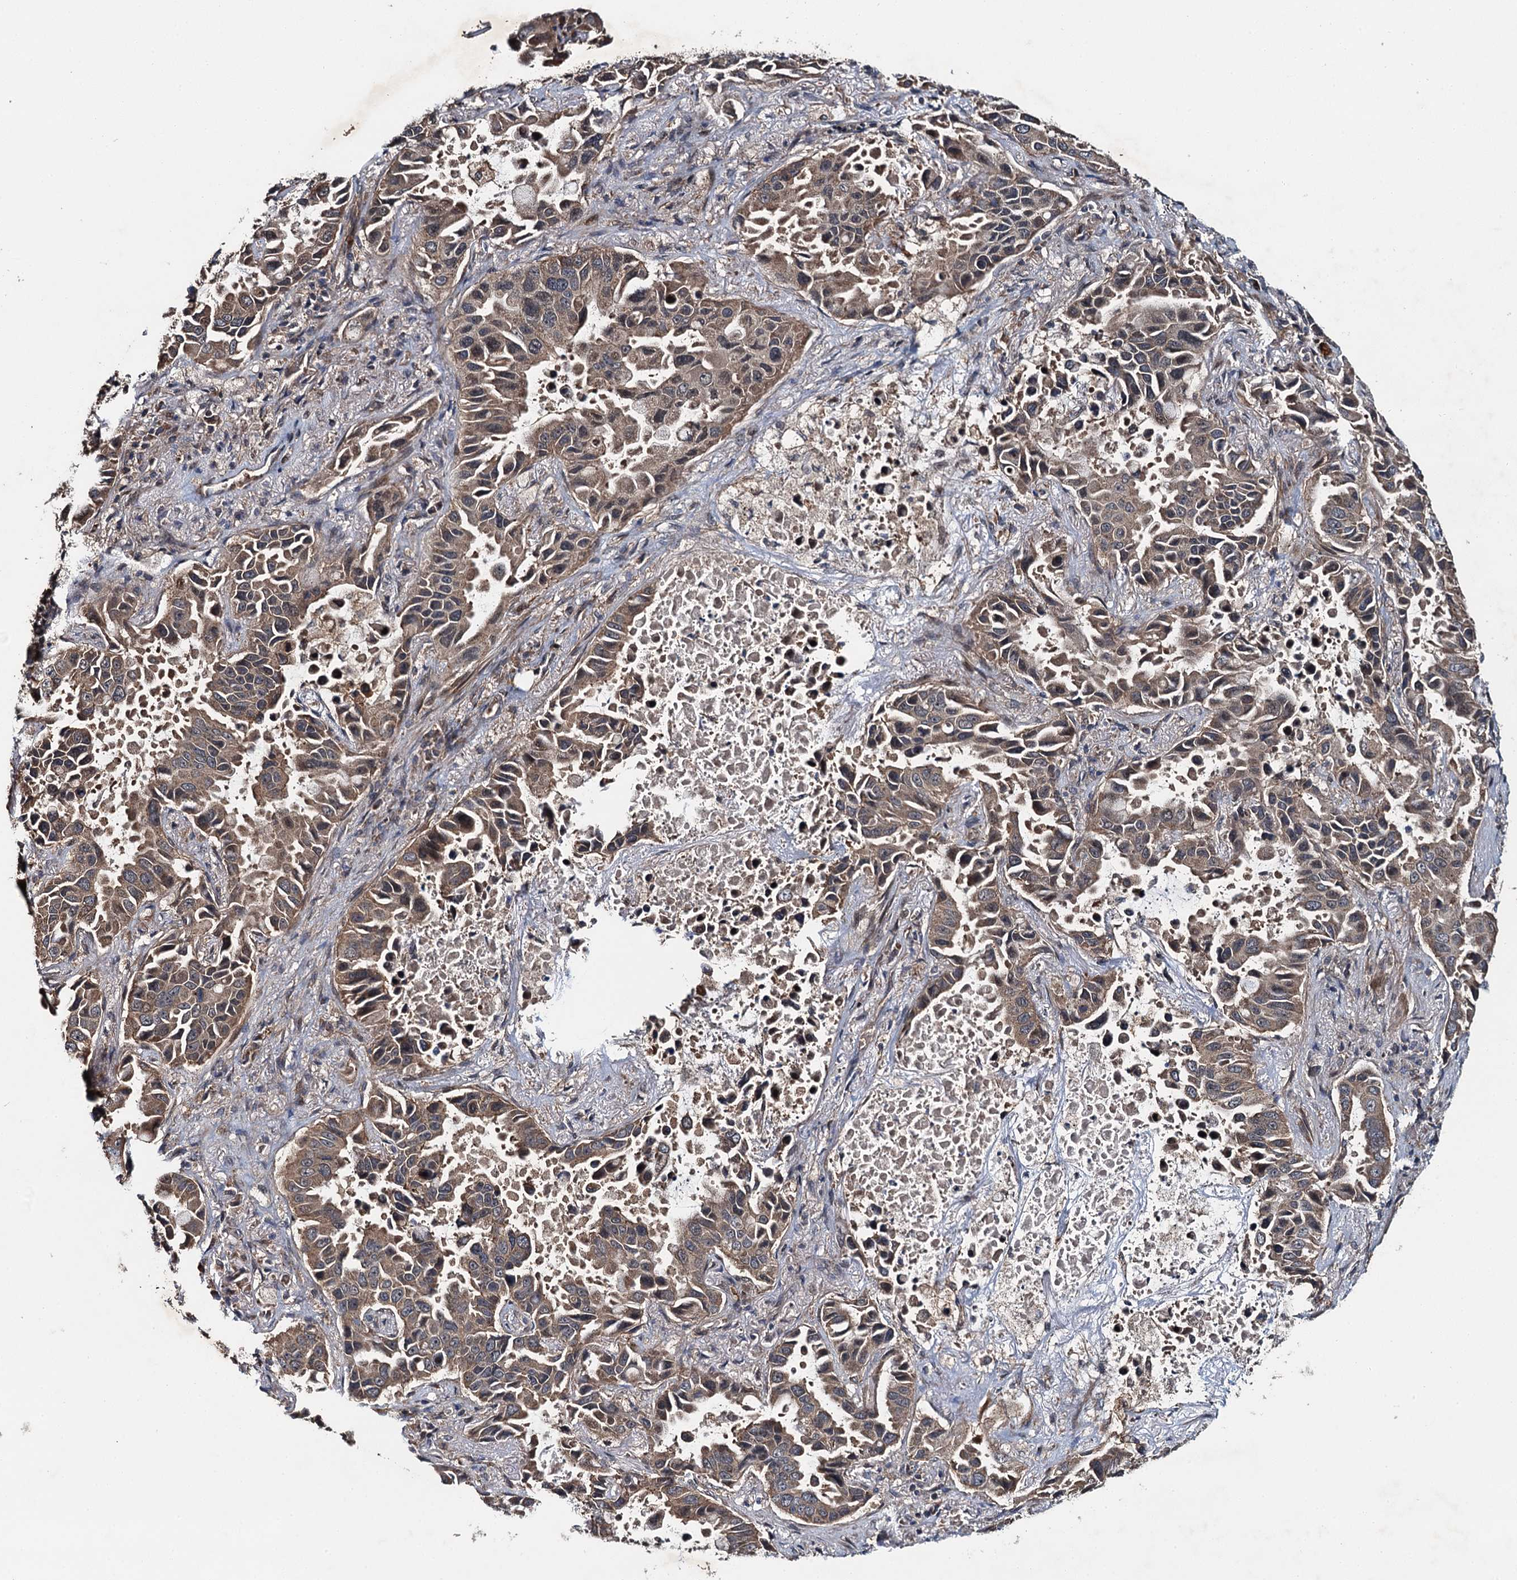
{"staining": {"intensity": "moderate", "quantity": ">75%", "location": "cytoplasmic/membranous"}, "tissue": "lung cancer", "cell_type": "Tumor cells", "image_type": "cancer", "snomed": [{"axis": "morphology", "description": "Adenocarcinoma, NOS"}, {"axis": "topography", "description": "Lung"}], "caption": "Immunohistochemical staining of lung cancer shows medium levels of moderate cytoplasmic/membranous expression in approximately >75% of tumor cells.", "gene": "SNX32", "patient": {"sex": "male", "age": 64}}